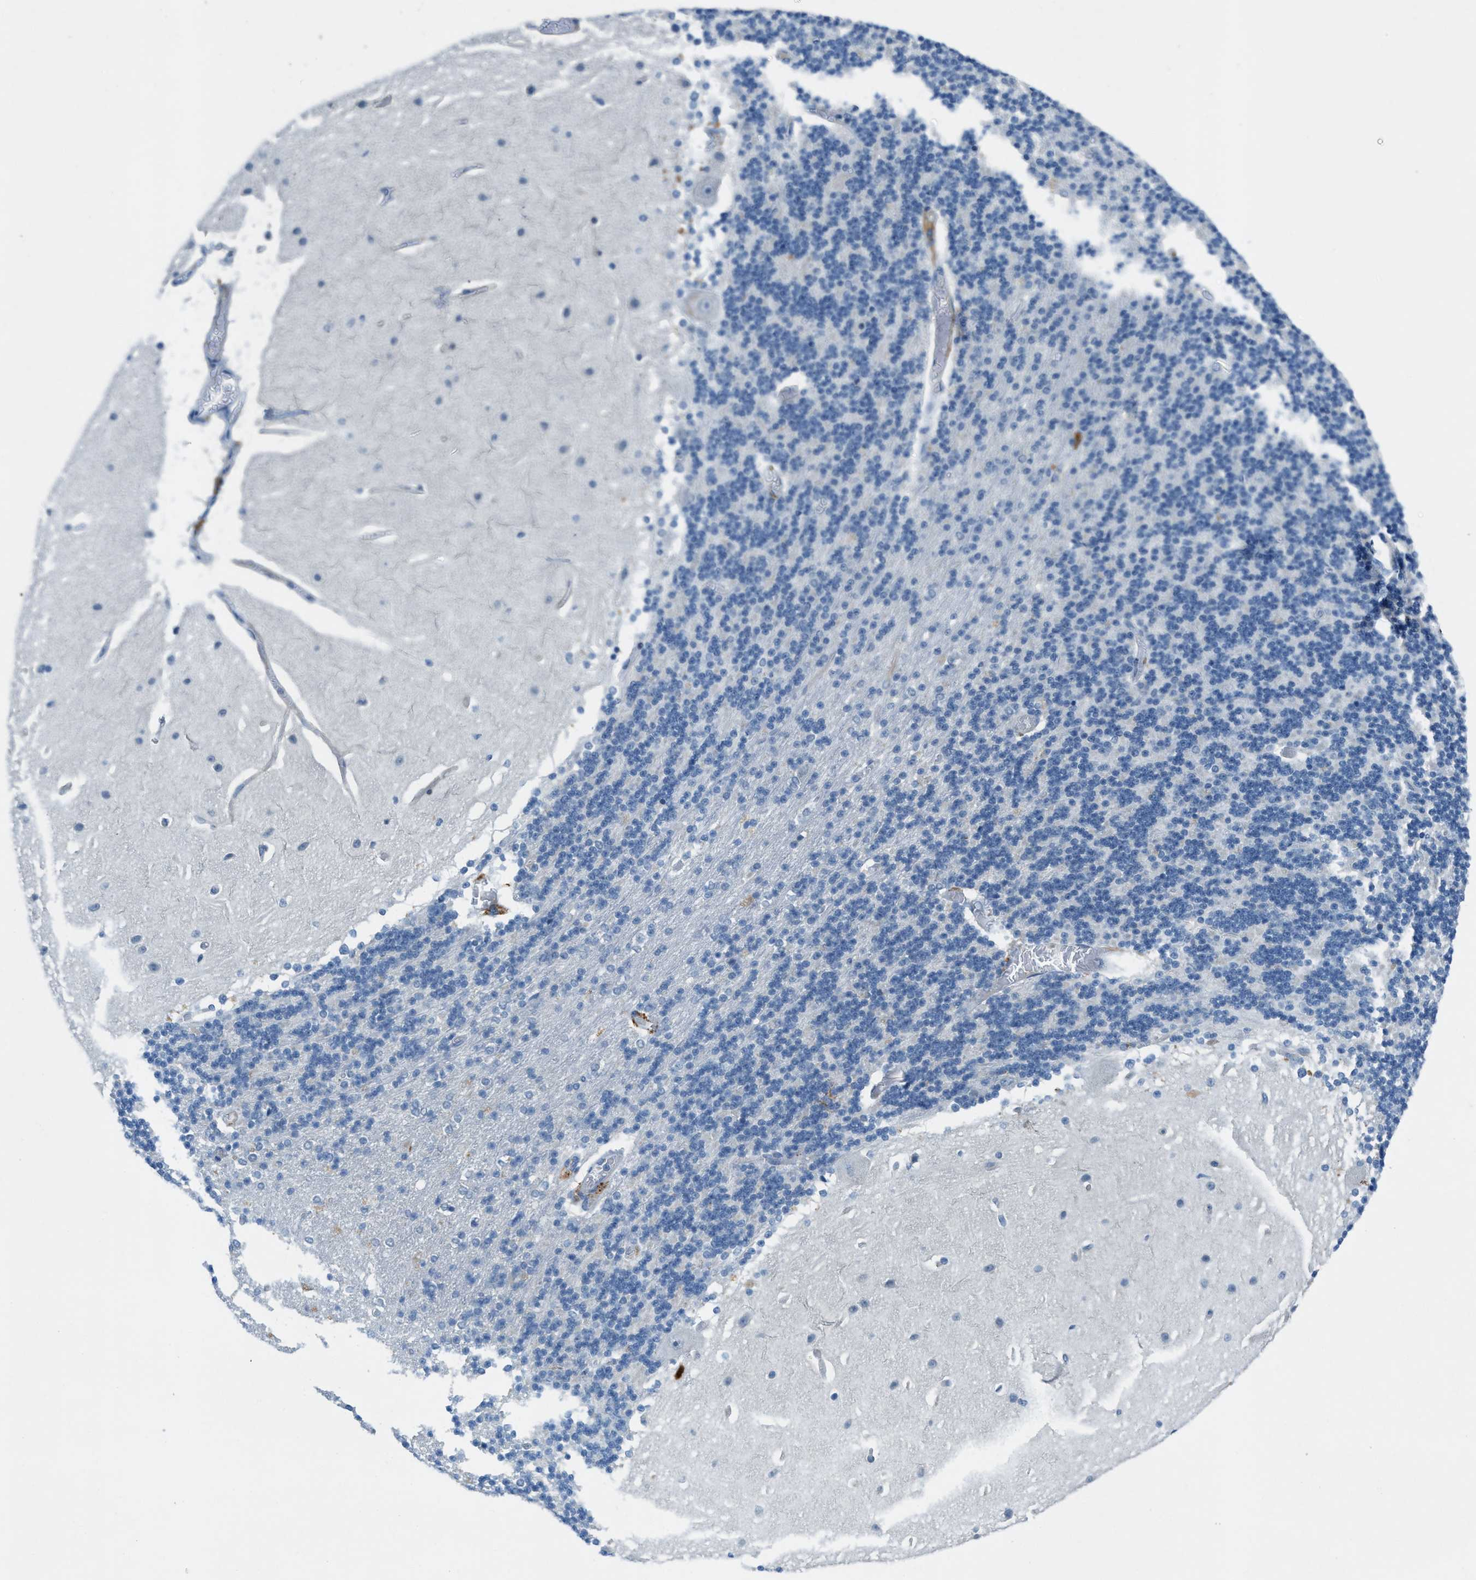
{"staining": {"intensity": "negative", "quantity": "none", "location": "none"}, "tissue": "cerebellum", "cell_type": "Cells in granular layer", "image_type": "normal", "snomed": [{"axis": "morphology", "description": "Normal tissue, NOS"}, {"axis": "topography", "description": "Cerebellum"}], "caption": "This is an immunohistochemistry image of unremarkable human cerebellum. There is no expression in cells in granular layer.", "gene": "KLHL8", "patient": {"sex": "female", "age": 54}}